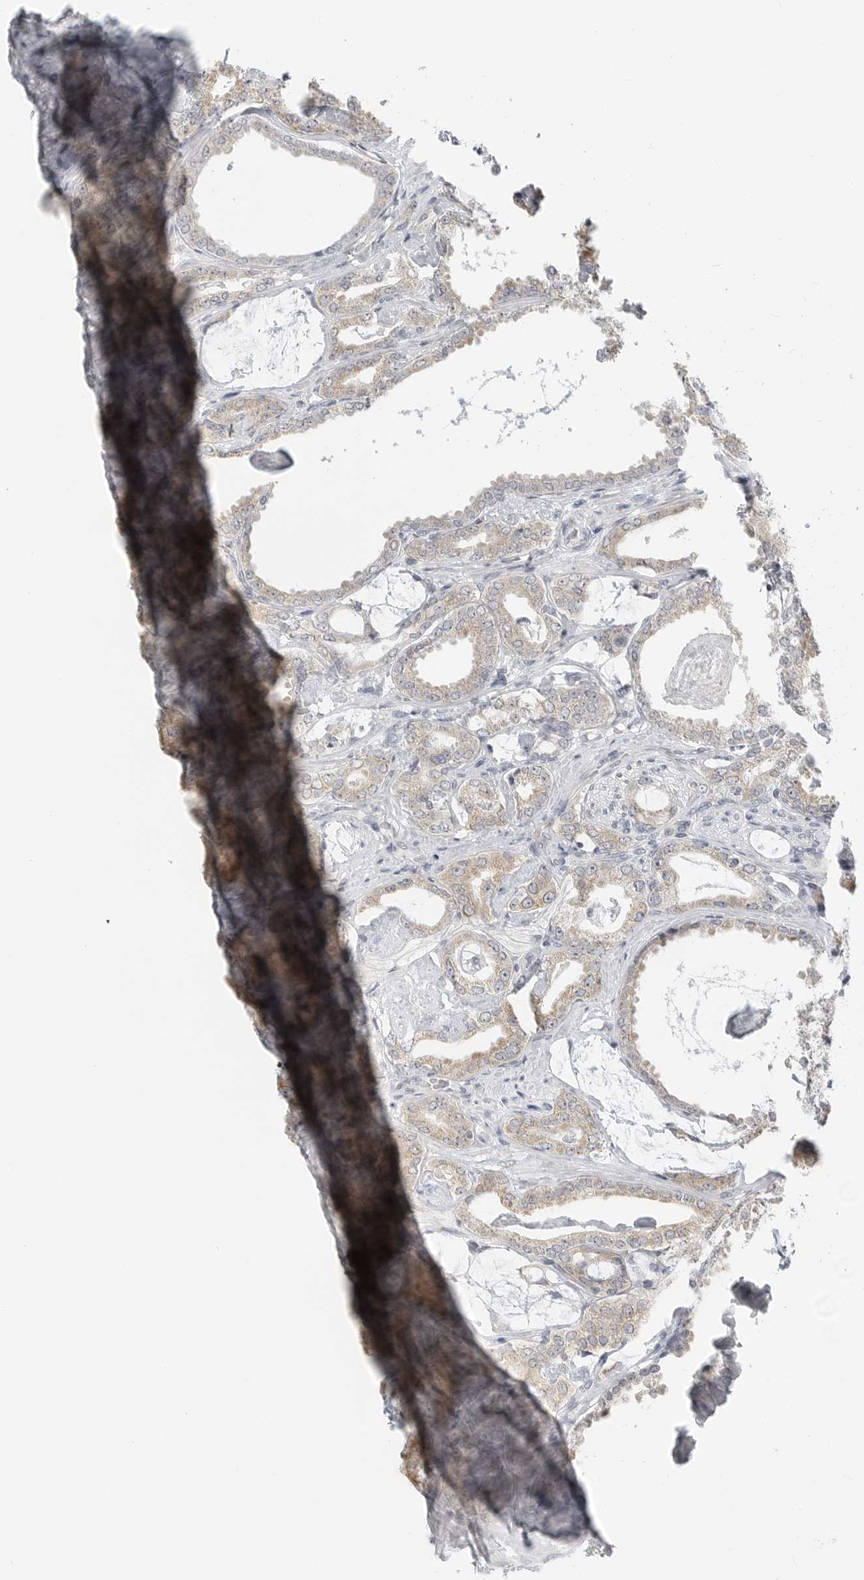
{"staining": {"intensity": "weak", "quantity": ">75%", "location": "cytoplasmic/membranous"}, "tissue": "prostate cancer", "cell_type": "Tumor cells", "image_type": "cancer", "snomed": [{"axis": "morphology", "description": "Adenocarcinoma, Low grade"}, {"axis": "topography", "description": "Prostate"}], "caption": "Protein expression analysis of prostate adenocarcinoma (low-grade) reveals weak cytoplasmic/membranous positivity in approximately >75% of tumor cells.", "gene": "IL12RB2", "patient": {"sex": "male", "age": 71}}